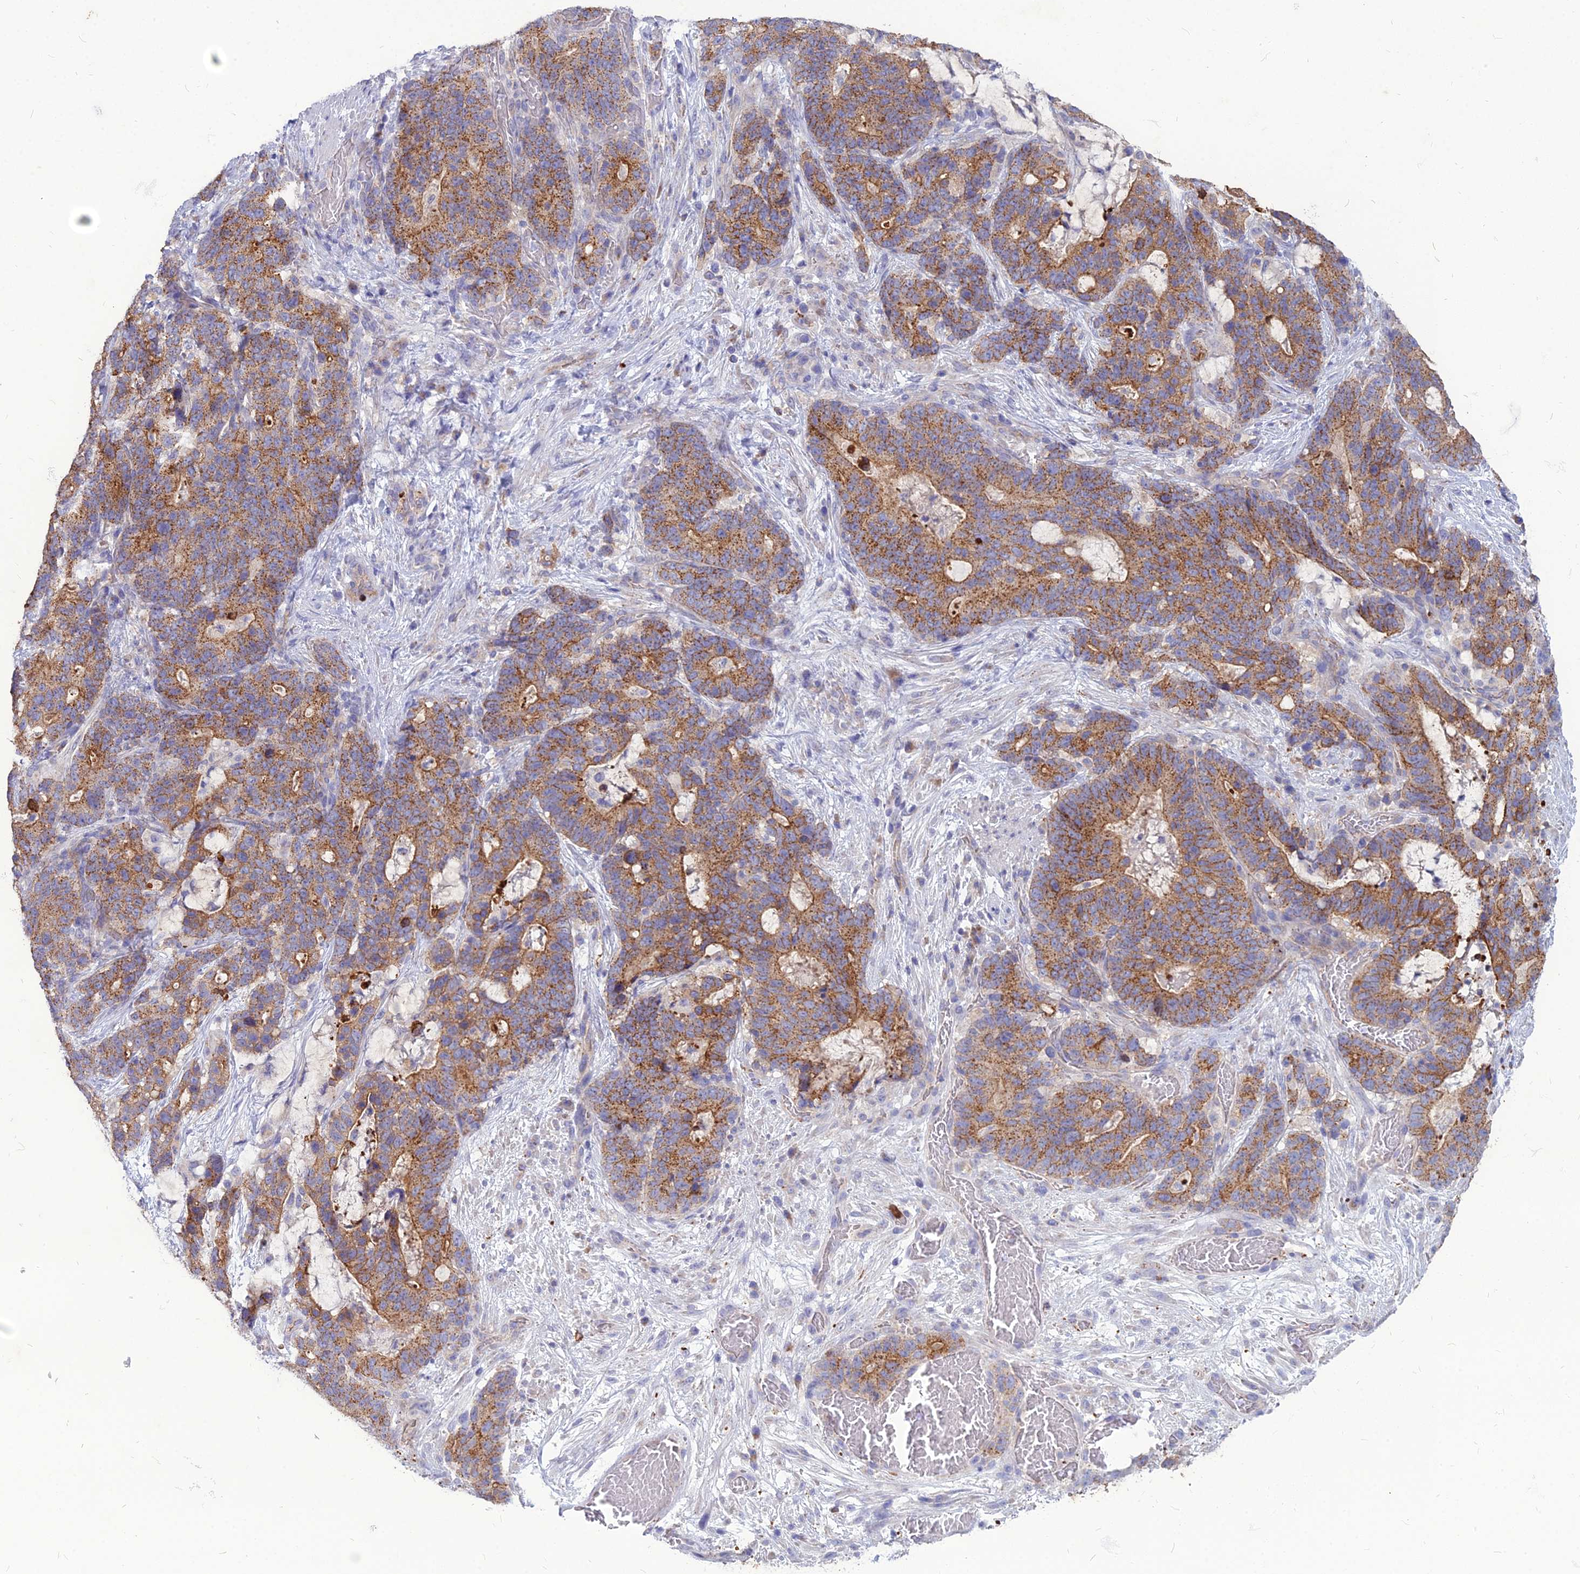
{"staining": {"intensity": "moderate", "quantity": ">75%", "location": "cytoplasmic/membranous"}, "tissue": "stomach cancer", "cell_type": "Tumor cells", "image_type": "cancer", "snomed": [{"axis": "morphology", "description": "Normal tissue, NOS"}, {"axis": "morphology", "description": "Adenocarcinoma, NOS"}, {"axis": "topography", "description": "Stomach"}], "caption": "This is an image of IHC staining of adenocarcinoma (stomach), which shows moderate staining in the cytoplasmic/membranous of tumor cells.", "gene": "PCED1B", "patient": {"sex": "female", "age": 64}}